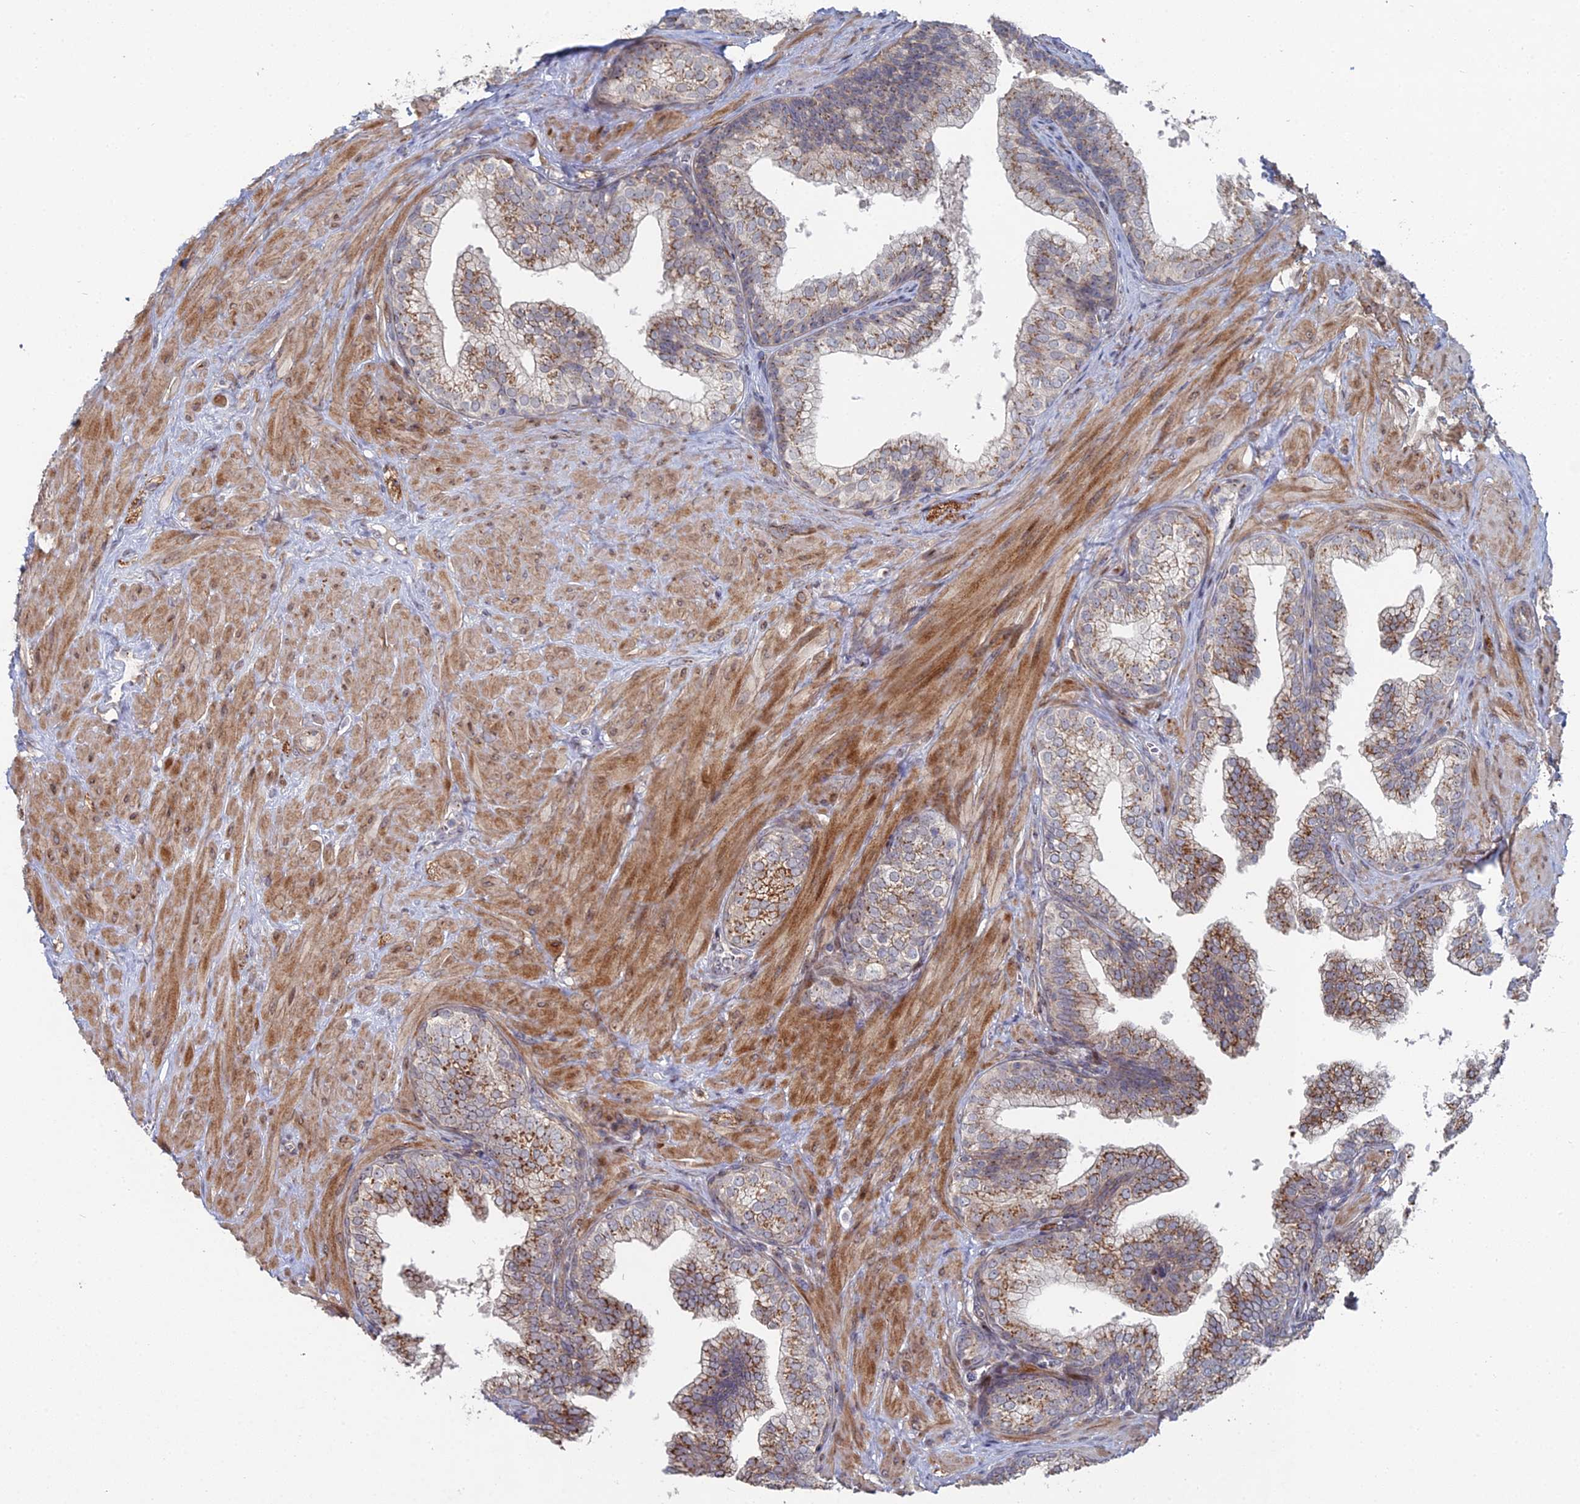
{"staining": {"intensity": "moderate", "quantity": "25%-75%", "location": "cytoplasmic/membranous"}, "tissue": "prostate", "cell_type": "Glandular cells", "image_type": "normal", "snomed": [{"axis": "morphology", "description": "Normal tissue, NOS"}, {"axis": "topography", "description": "Prostate"}], "caption": "IHC image of unremarkable prostate: human prostate stained using immunohistochemistry (IHC) demonstrates medium levels of moderate protein expression localized specifically in the cytoplasmic/membranous of glandular cells, appearing as a cytoplasmic/membranous brown color.", "gene": "SGMS1", "patient": {"sex": "male", "age": 60}}